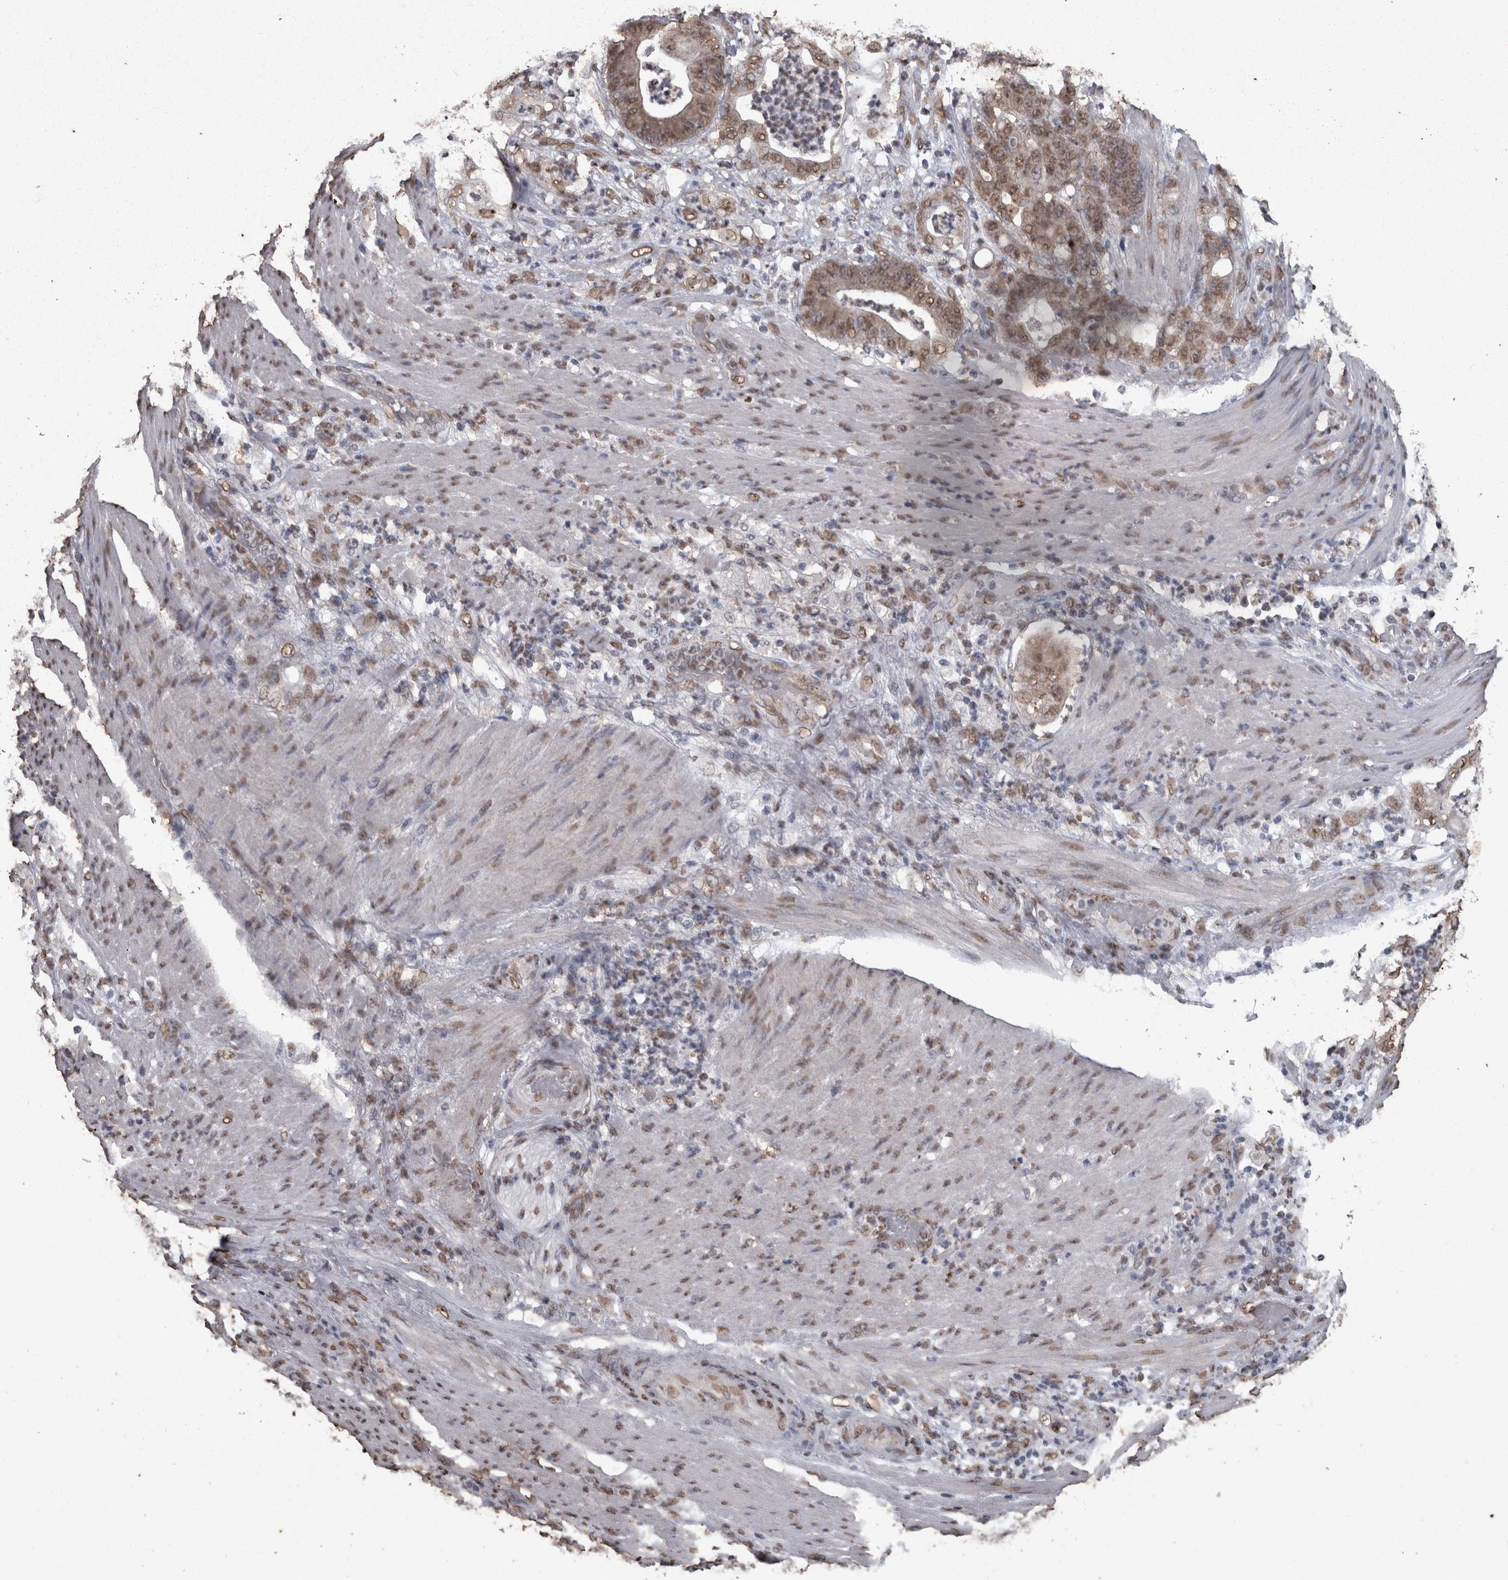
{"staining": {"intensity": "weak", "quantity": ">75%", "location": "cytoplasmic/membranous,nuclear"}, "tissue": "stomach cancer", "cell_type": "Tumor cells", "image_type": "cancer", "snomed": [{"axis": "morphology", "description": "Adenocarcinoma, NOS"}, {"axis": "topography", "description": "Stomach"}], "caption": "DAB immunohistochemical staining of human adenocarcinoma (stomach) displays weak cytoplasmic/membranous and nuclear protein staining in about >75% of tumor cells. (DAB (3,3'-diaminobenzidine) = brown stain, brightfield microscopy at high magnification).", "gene": "SMAD7", "patient": {"sex": "female", "age": 73}}